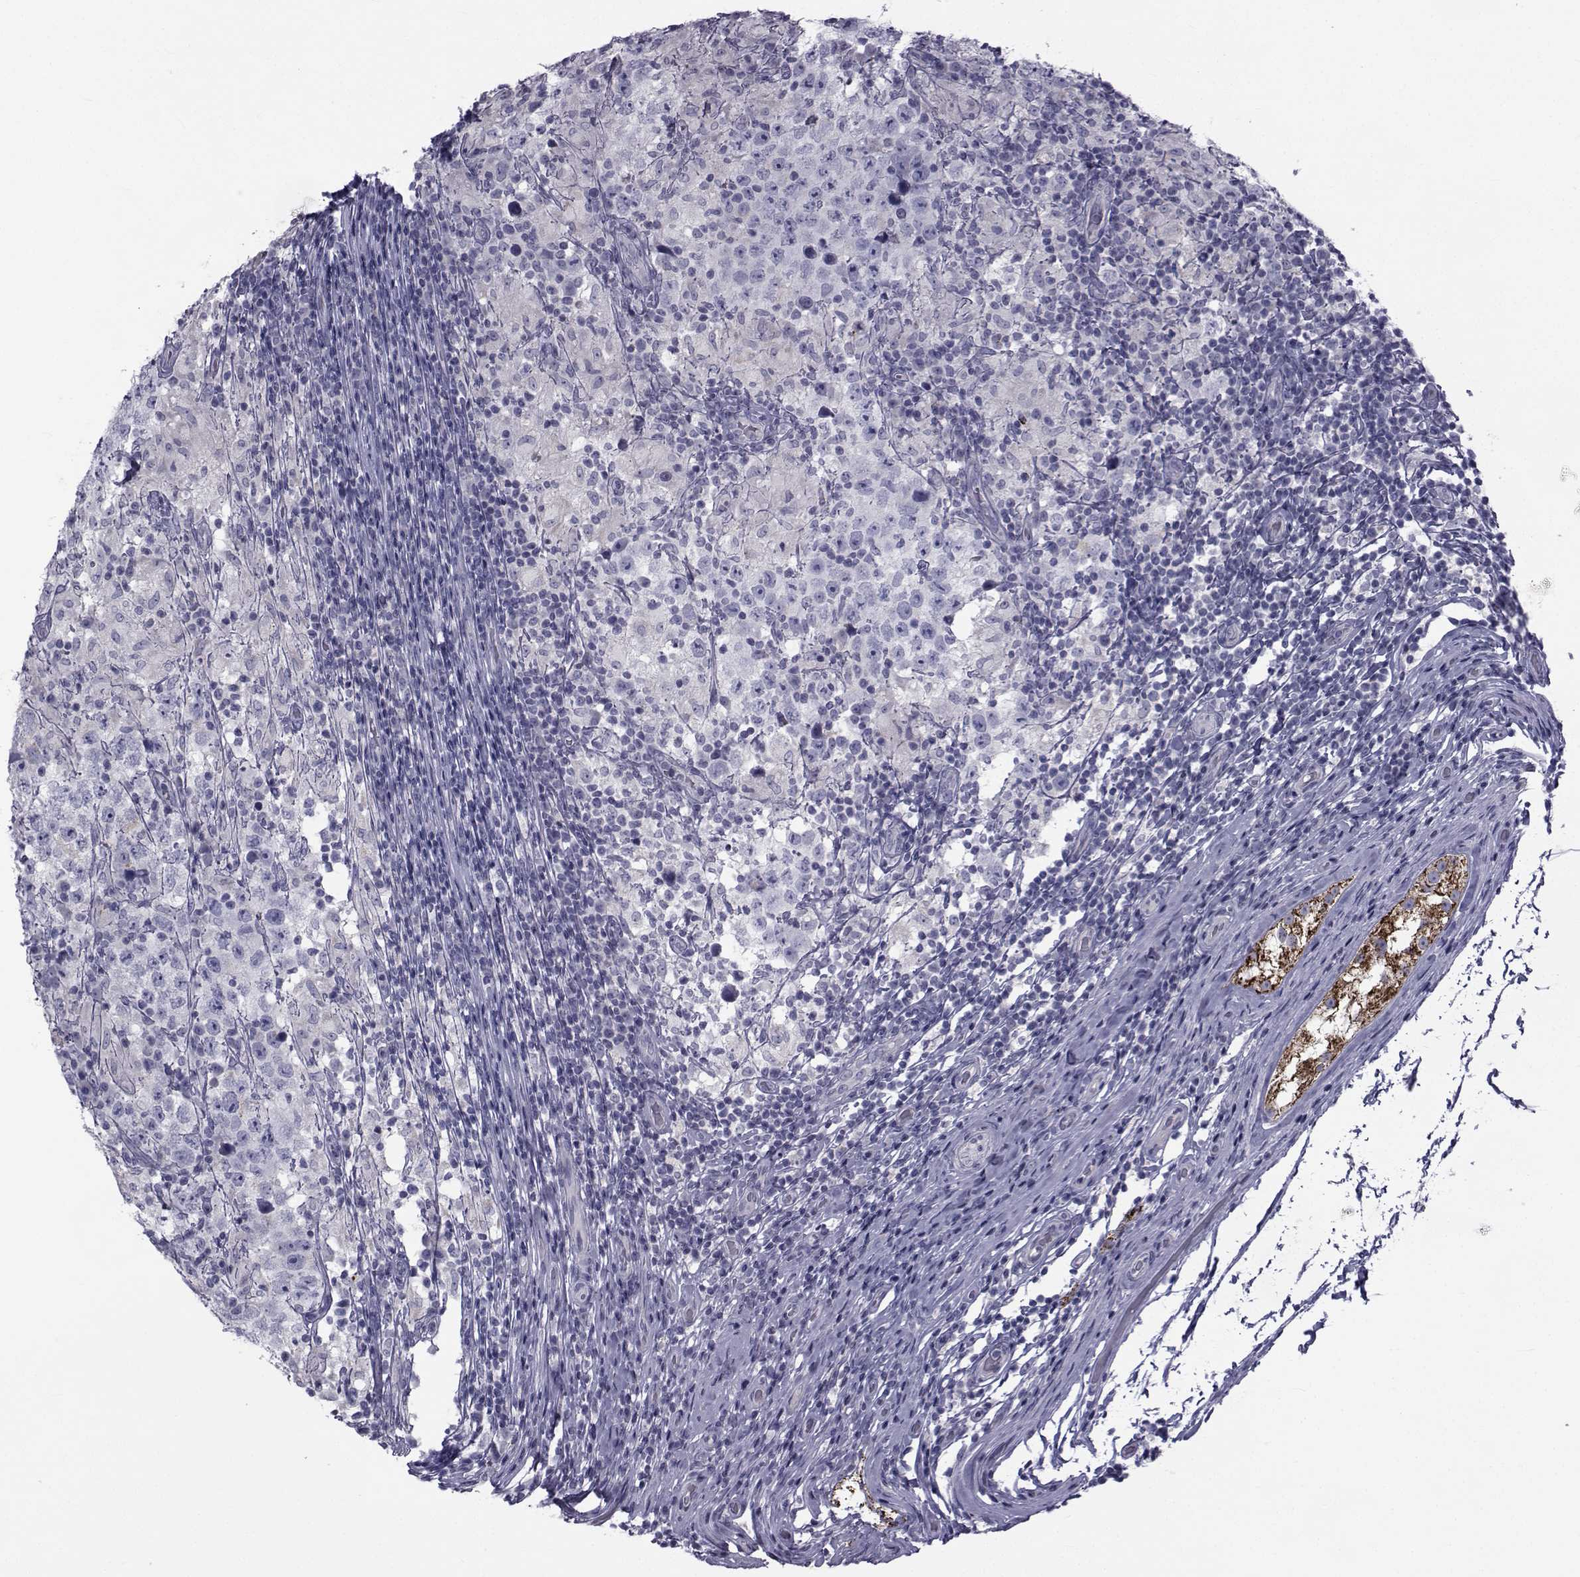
{"staining": {"intensity": "negative", "quantity": "none", "location": "none"}, "tissue": "testis cancer", "cell_type": "Tumor cells", "image_type": "cancer", "snomed": [{"axis": "morphology", "description": "Seminoma, NOS"}, {"axis": "morphology", "description": "Carcinoma, Embryonal, NOS"}, {"axis": "topography", "description": "Testis"}], "caption": "IHC photomicrograph of seminoma (testis) stained for a protein (brown), which displays no positivity in tumor cells. (Immunohistochemistry (ihc), brightfield microscopy, high magnification).", "gene": "FDXR", "patient": {"sex": "male", "age": 41}}